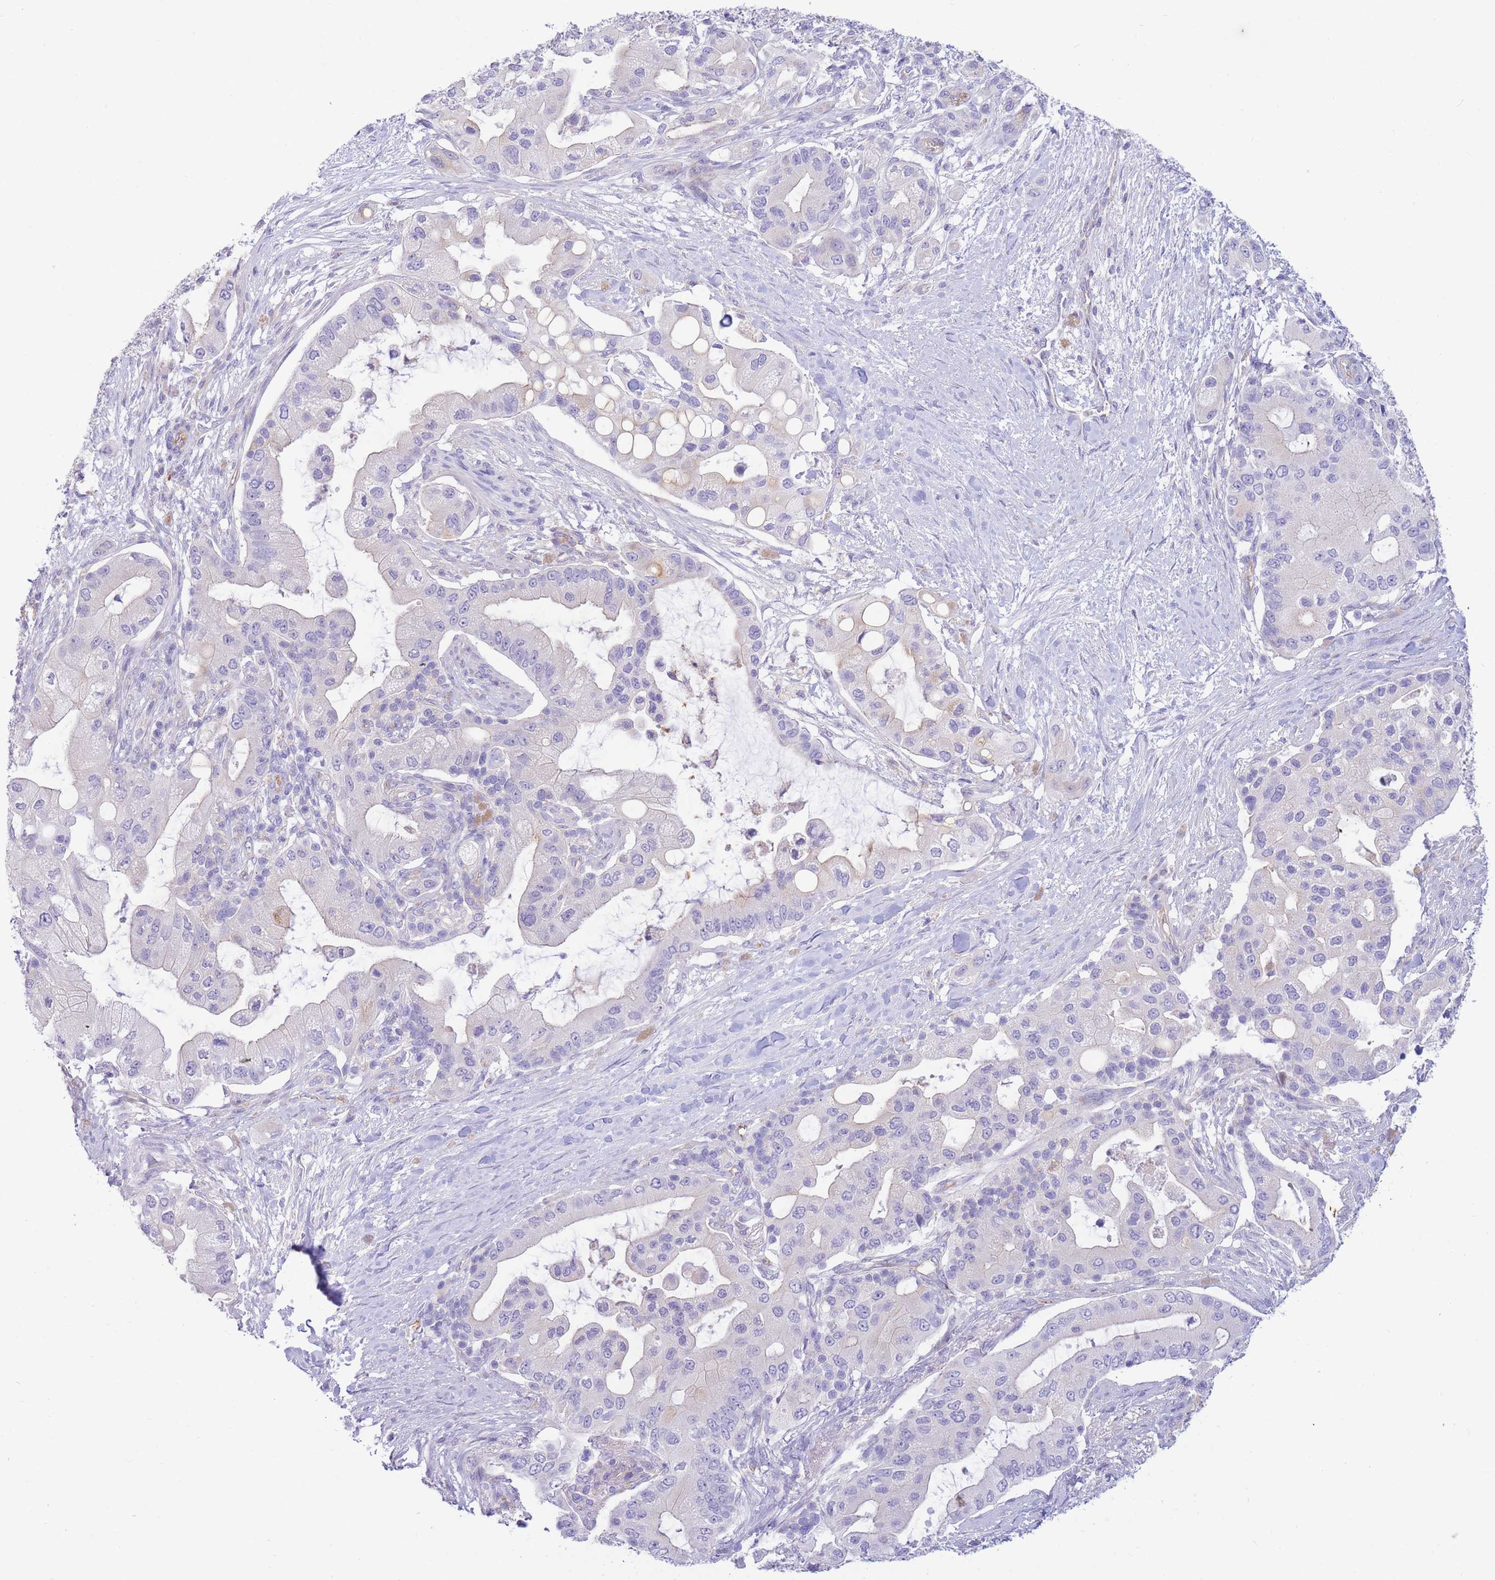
{"staining": {"intensity": "negative", "quantity": "none", "location": "none"}, "tissue": "pancreatic cancer", "cell_type": "Tumor cells", "image_type": "cancer", "snomed": [{"axis": "morphology", "description": "Adenocarcinoma, NOS"}, {"axis": "topography", "description": "Pancreas"}], "caption": "This is an immunohistochemistry photomicrograph of pancreatic cancer (adenocarcinoma). There is no staining in tumor cells.", "gene": "SULT1A1", "patient": {"sex": "male", "age": 57}}